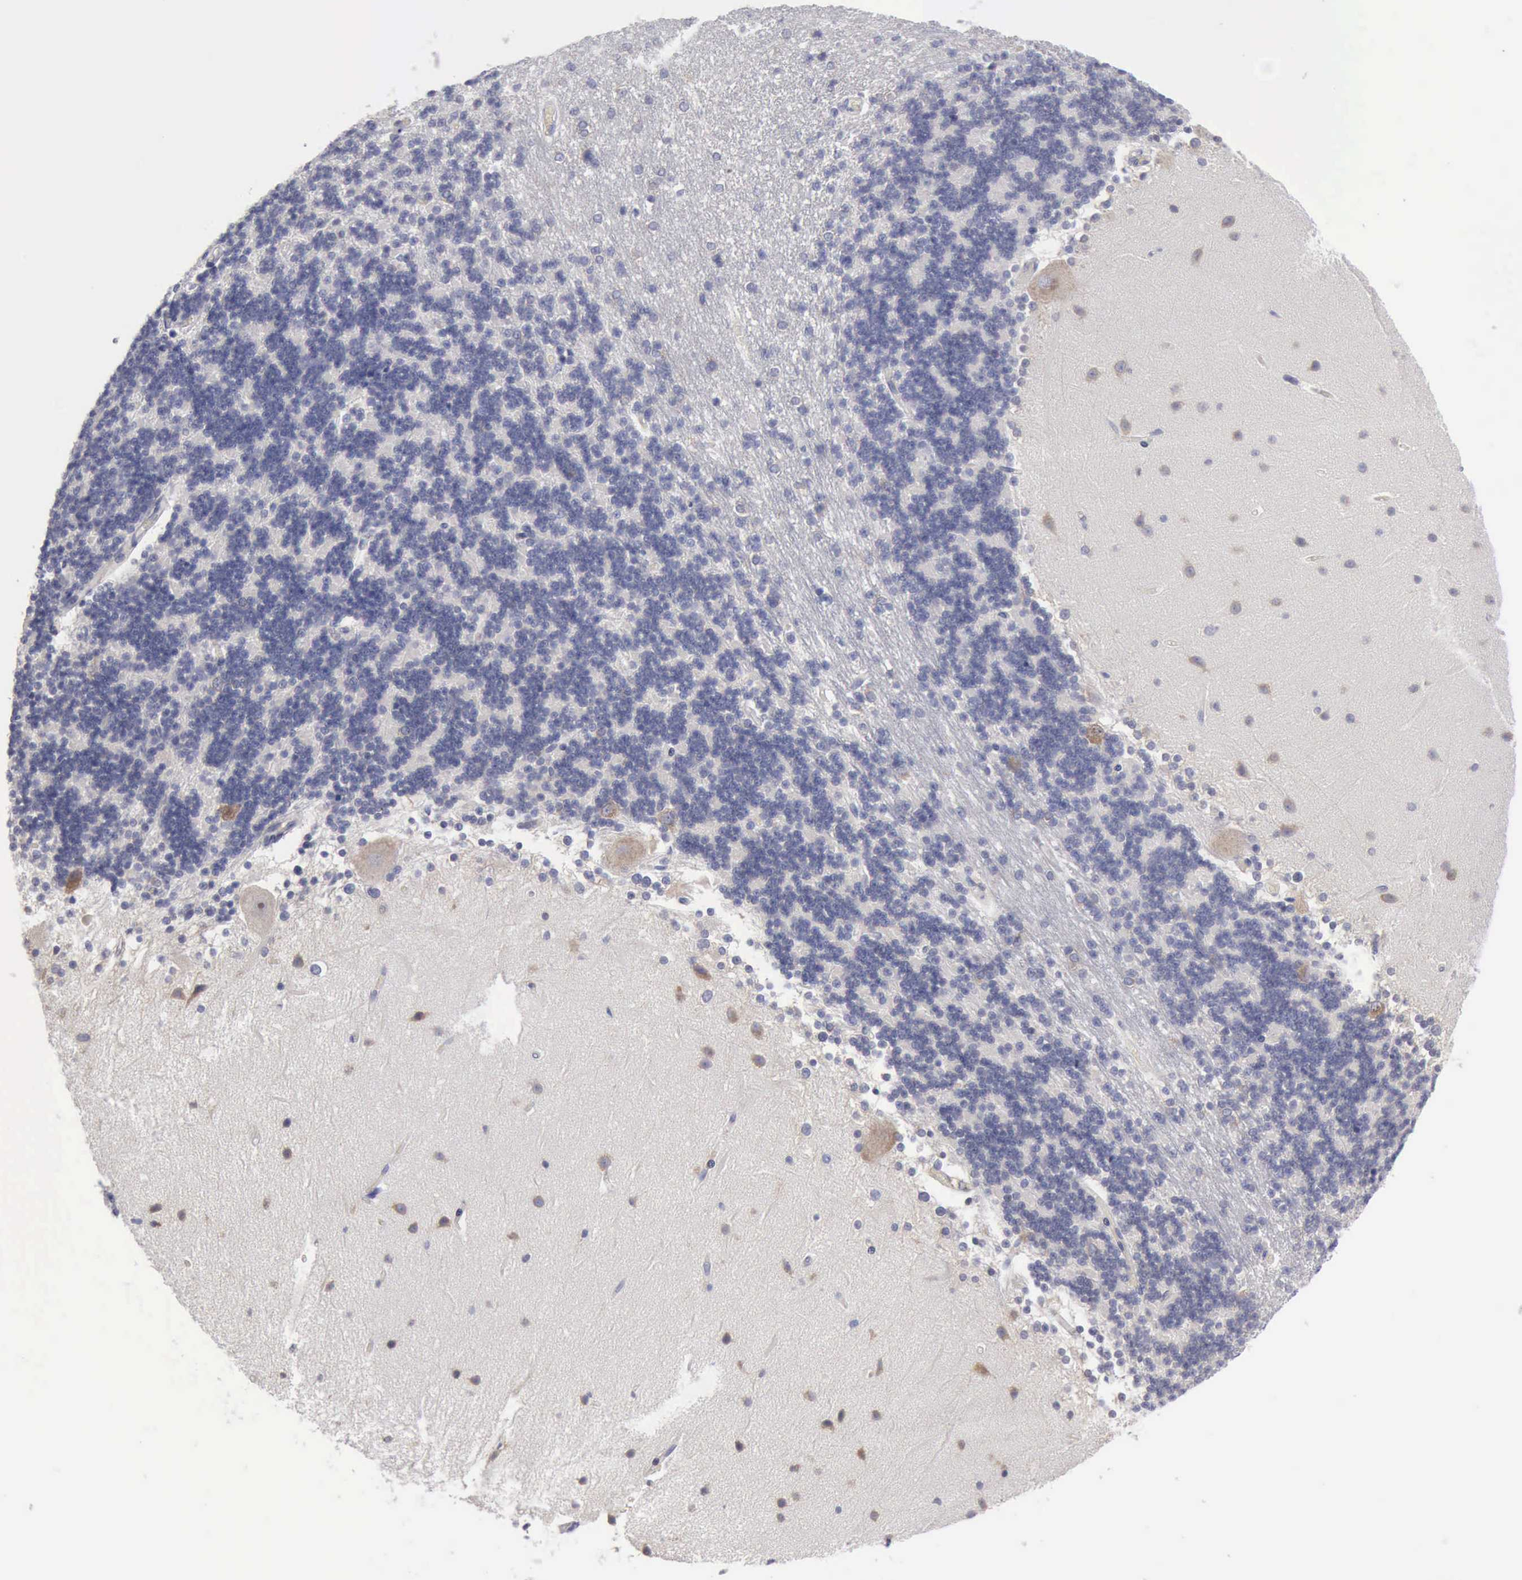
{"staining": {"intensity": "negative", "quantity": "none", "location": "none"}, "tissue": "cerebellum", "cell_type": "Cells in granular layer", "image_type": "normal", "snomed": [{"axis": "morphology", "description": "Normal tissue, NOS"}, {"axis": "topography", "description": "Cerebellum"}], "caption": "This micrograph is of unremarkable cerebellum stained with immunohistochemistry to label a protein in brown with the nuclei are counter-stained blue. There is no staining in cells in granular layer.", "gene": "TXLNG", "patient": {"sex": "female", "age": 54}}